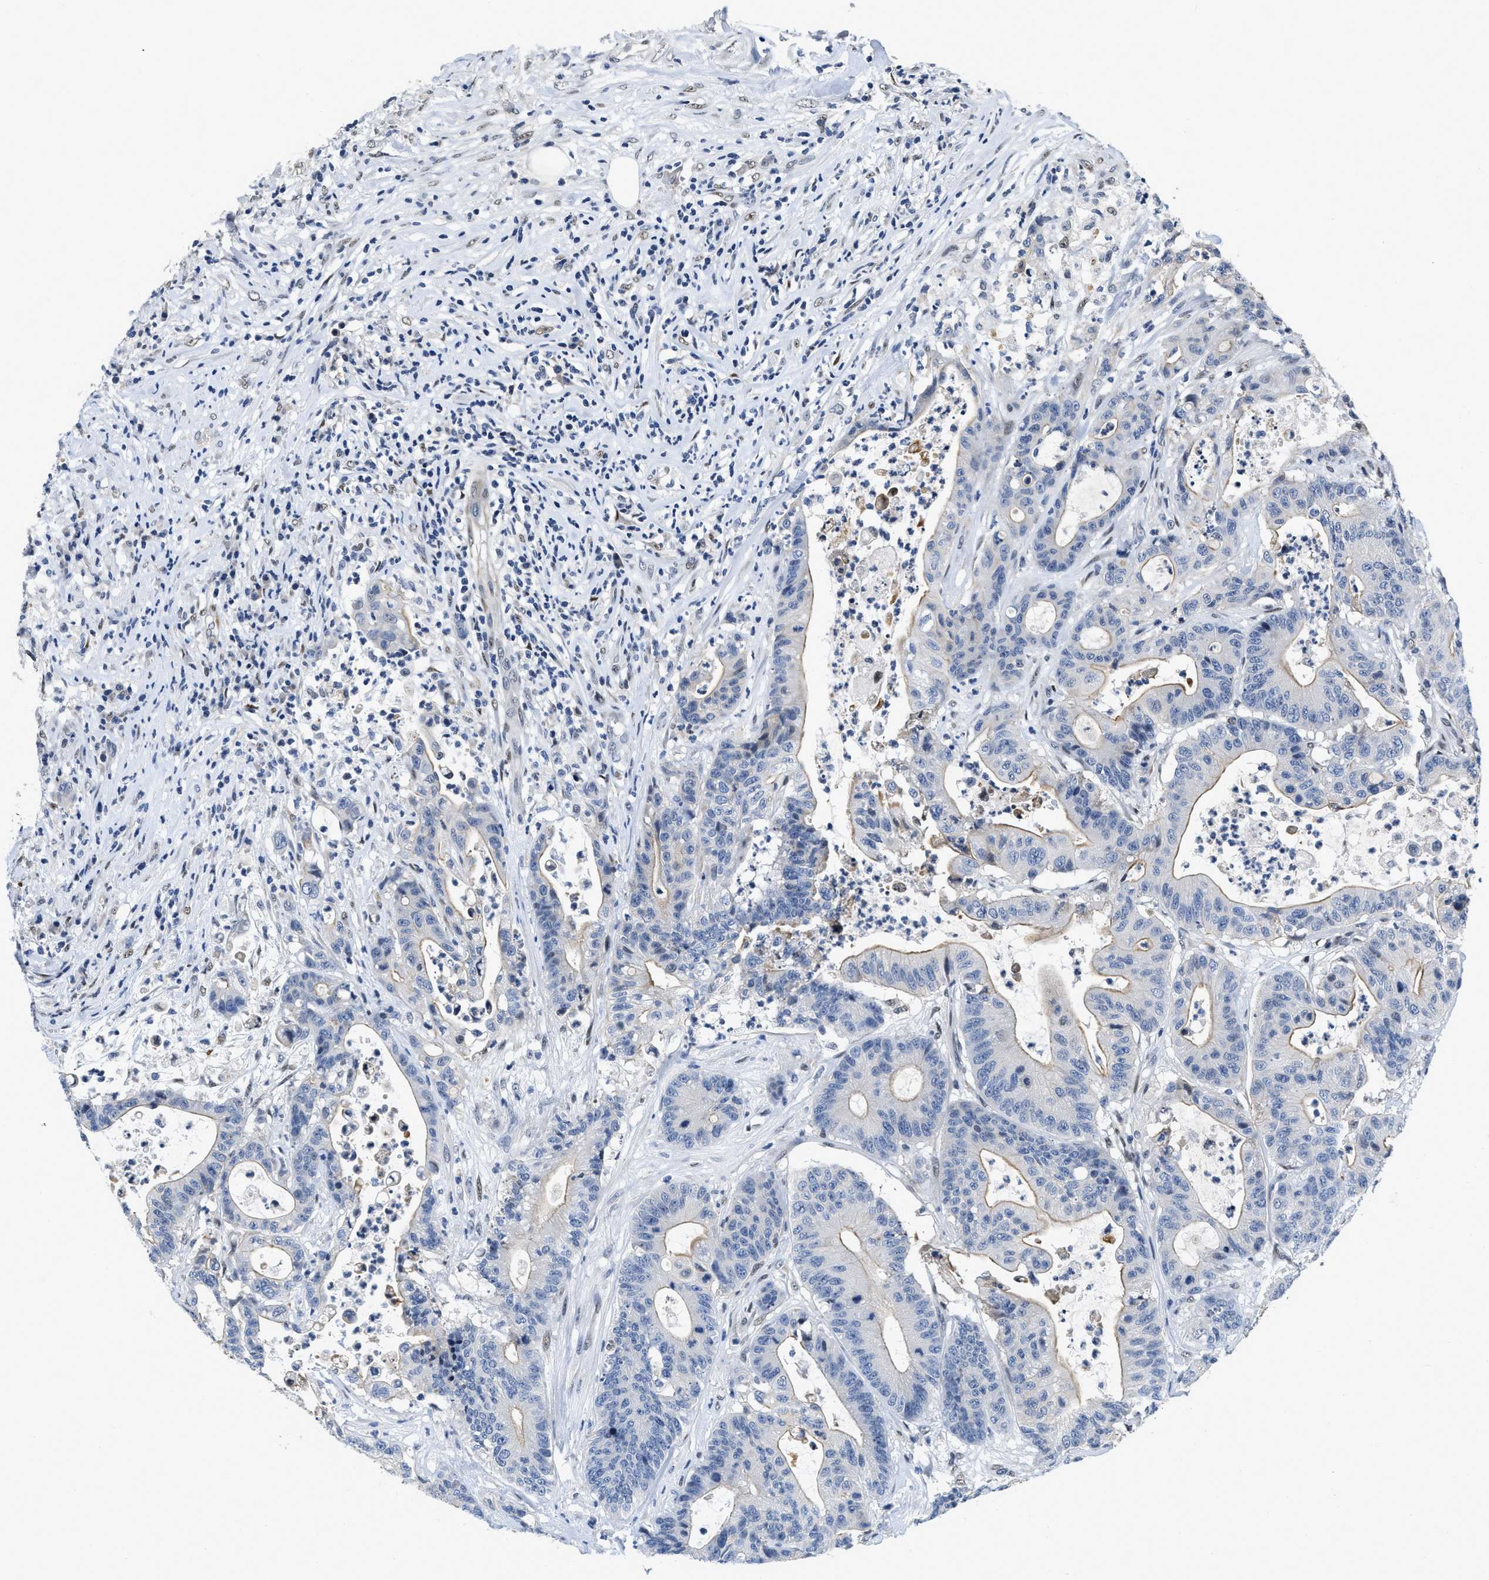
{"staining": {"intensity": "moderate", "quantity": "<25%", "location": "cytoplasmic/membranous"}, "tissue": "colorectal cancer", "cell_type": "Tumor cells", "image_type": "cancer", "snomed": [{"axis": "morphology", "description": "Adenocarcinoma, NOS"}, {"axis": "topography", "description": "Colon"}], "caption": "This image exhibits adenocarcinoma (colorectal) stained with IHC to label a protein in brown. The cytoplasmic/membranous of tumor cells show moderate positivity for the protein. Nuclei are counter-stained blue.", "gene": "VIP", "patient": {"sex": "female", "age": 84}}